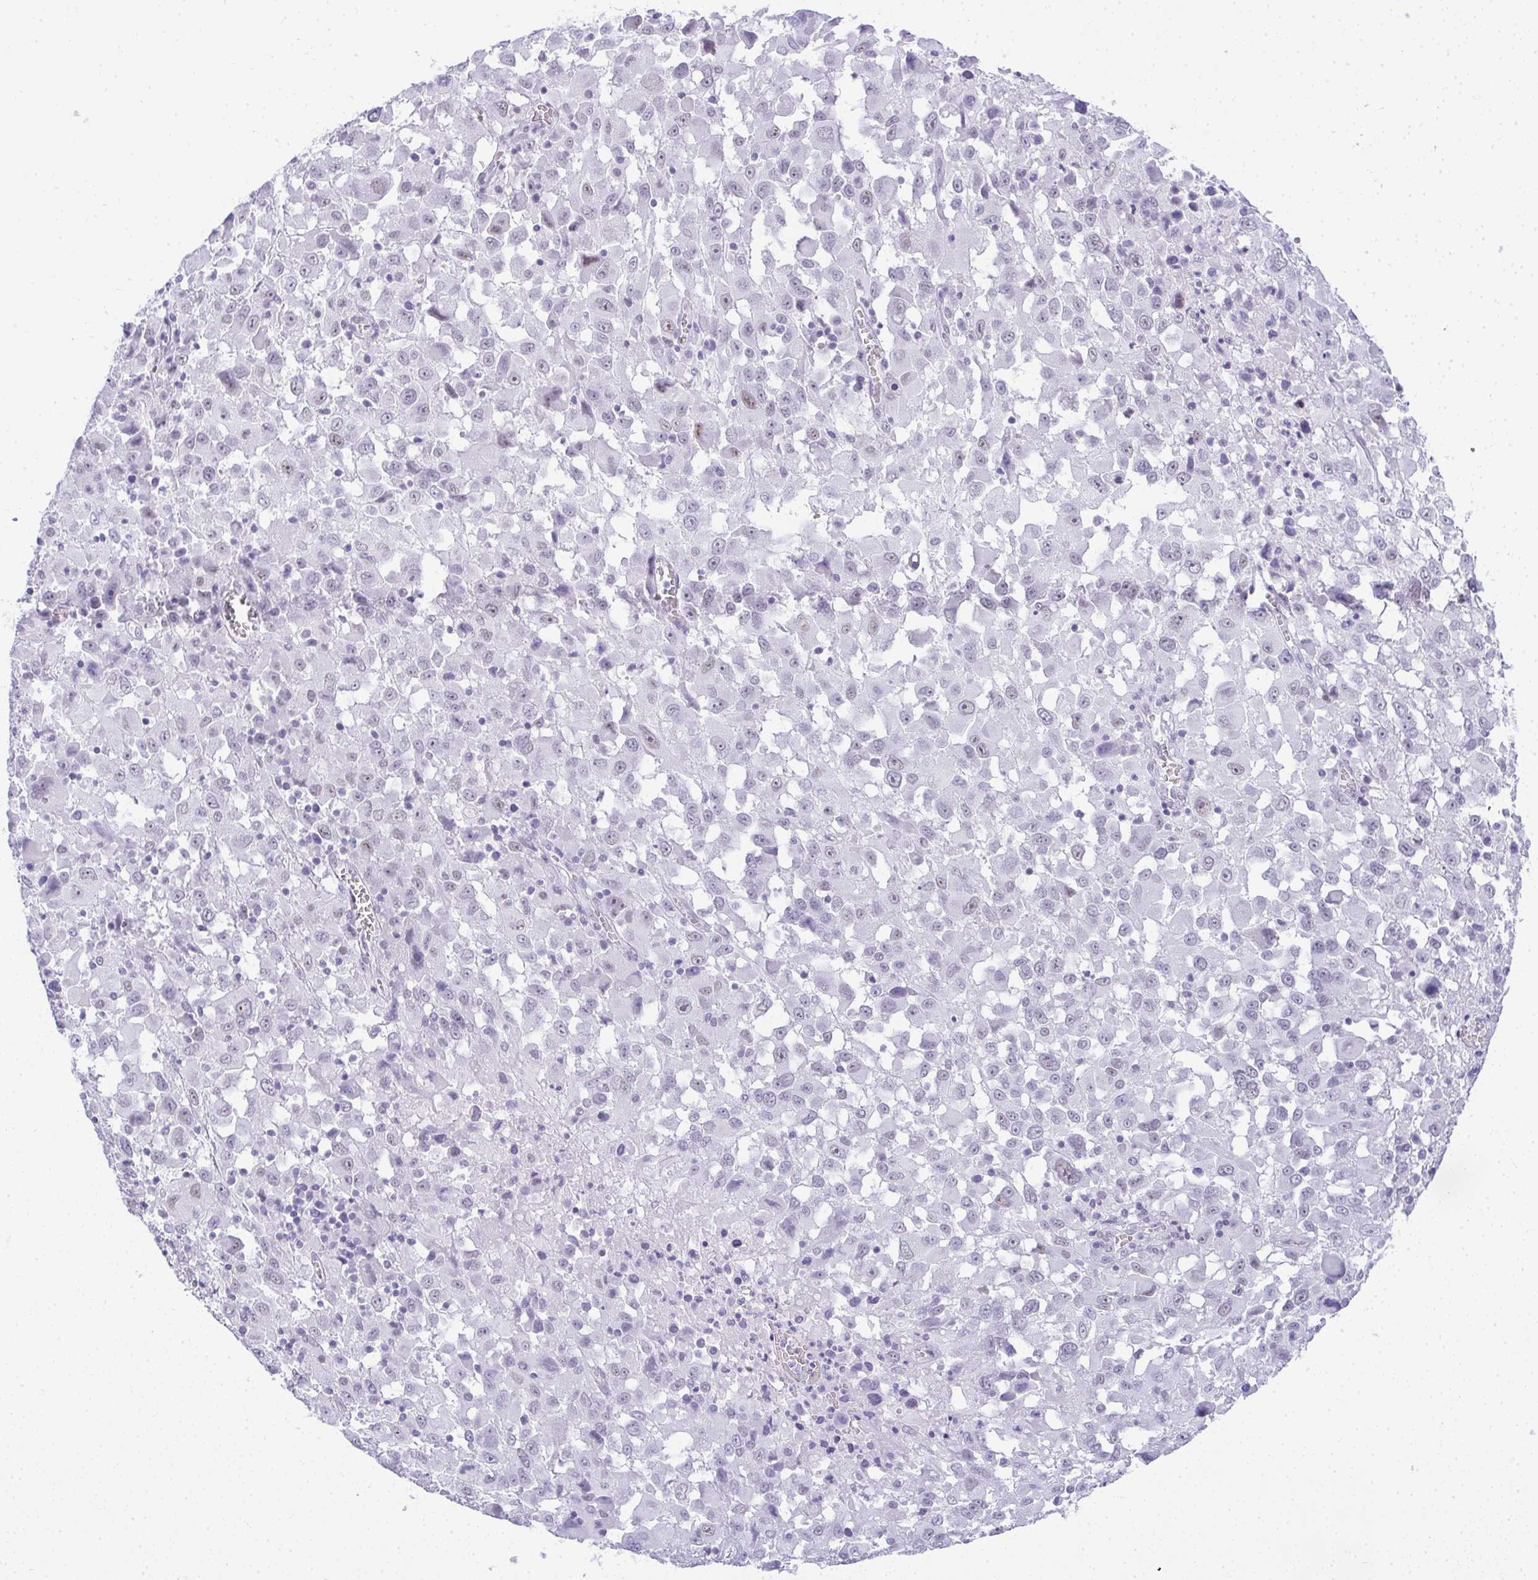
{"staining": {"intensity": "negative", "quantity": "none", "location": "none"}, "tissue": "melanoma", "cell_type": "Tumor cells", "image_type": "cancer", "snomed": [{"axis": "morphology", "description": "Malignant melanoma, Metastatic site"}, {"axis": "topography", "description": "Soft tissue"}], "caption": "A photomicrograph of human malignant melanoma (metastatic site) is negative for staining in tumor cells. The staining is performed using DAB (3,3'-diaminobenzidine) brown chromogen with nuclei counter-stained in using hematoxylin.", "gene": "PLA2G1B", "patient": {"sex": "male", "age": 50}}